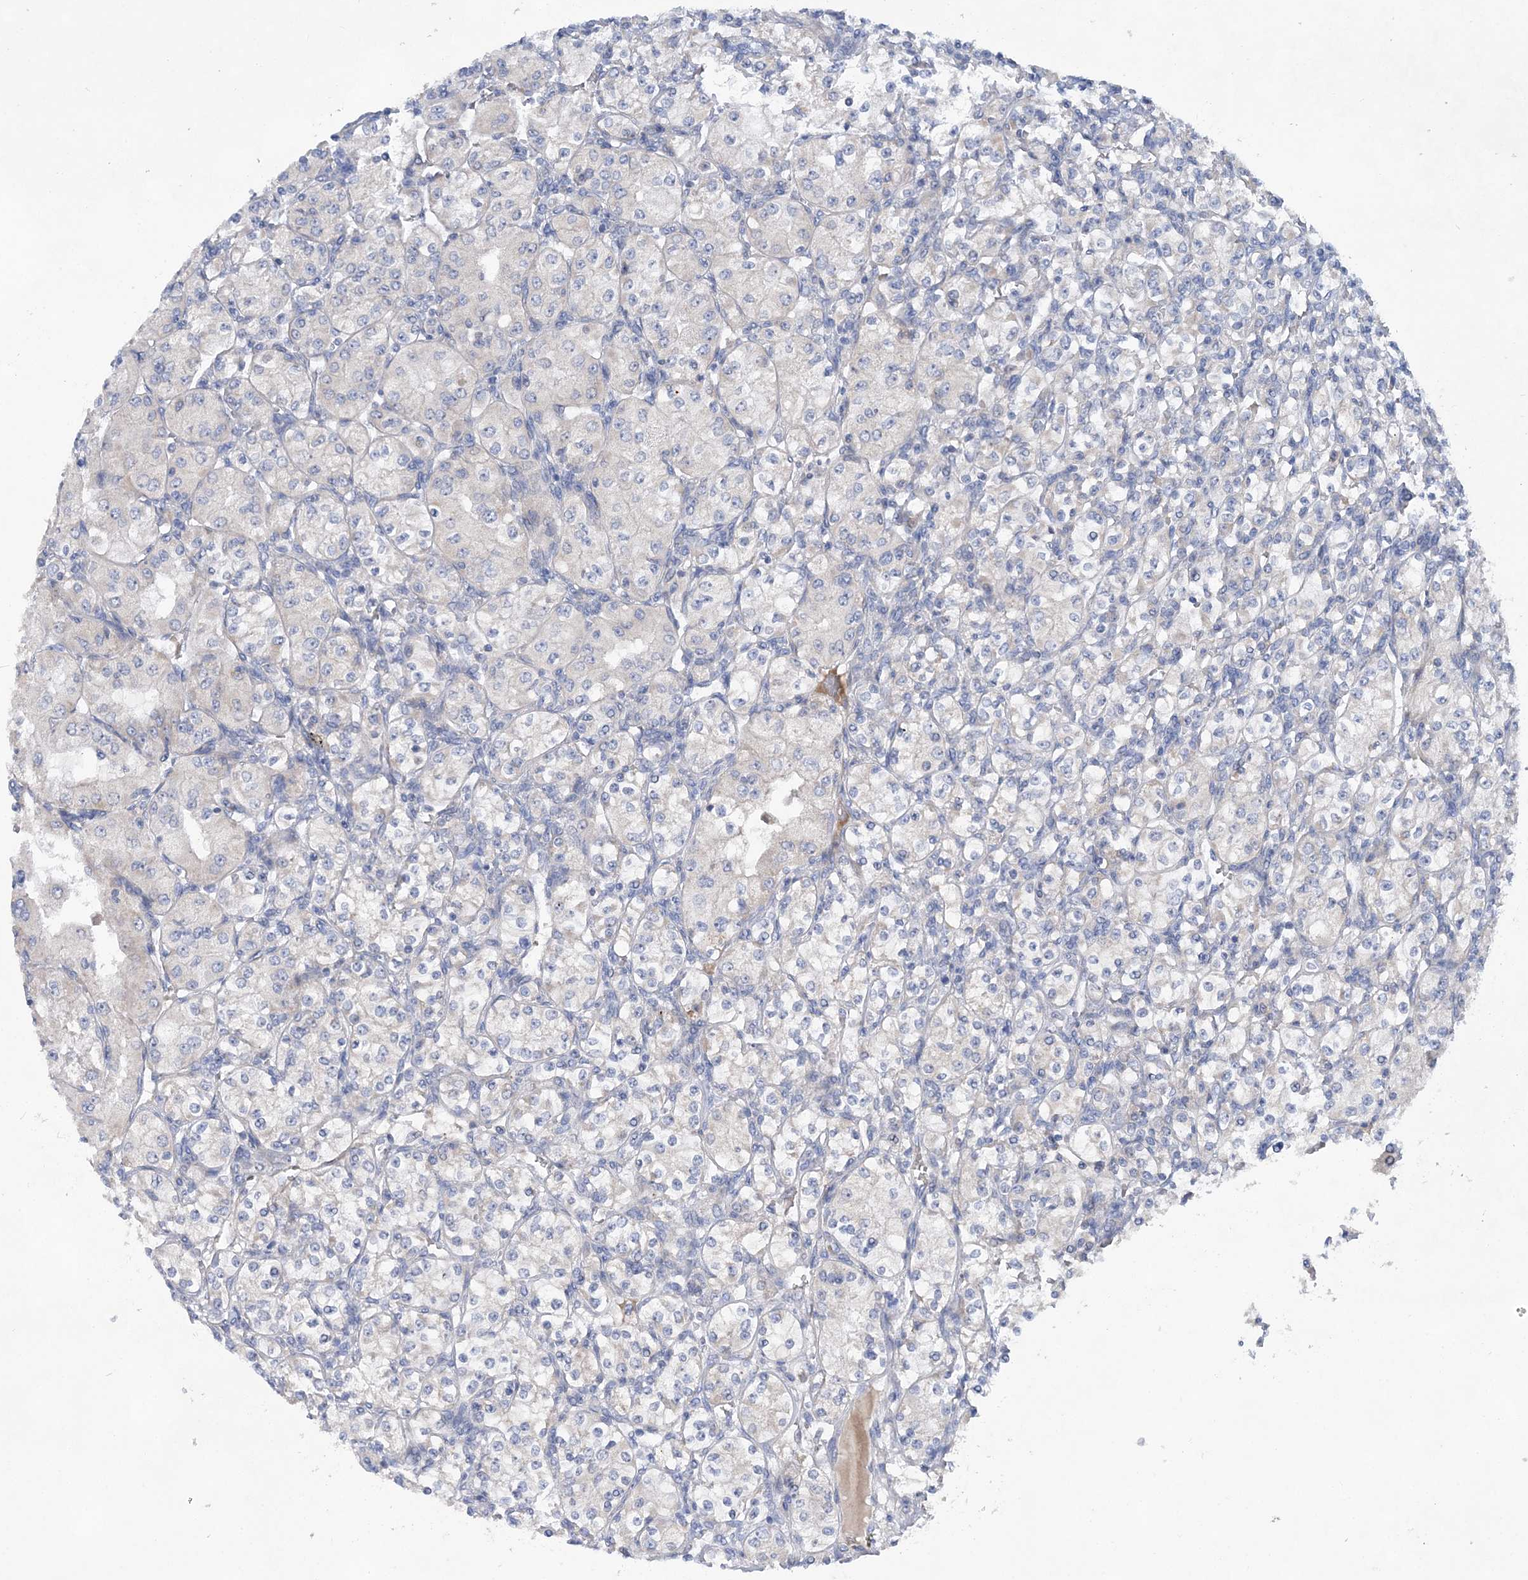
{"staining": {"intensity": "negative", "quantity": "none", "location": "none"}, "tissue": "renal cancer", "cell_type": "Tumor cells", "image_type": "cancer", "snomed": [{"axis": "morphology", "description": "Adenocarcinoma, NOS"}, {"axis": "topography", "description": "Kidney"}], "caption": "DAB immunohistochemical staining of adenocarcinoma (renal) exhibits no significant positivity in tumor cells. (DAB immunohistochemistry (IHC), high magnification).", "gene": "TRAPPC13", "patient": {"sex": "male", "age": 77}}